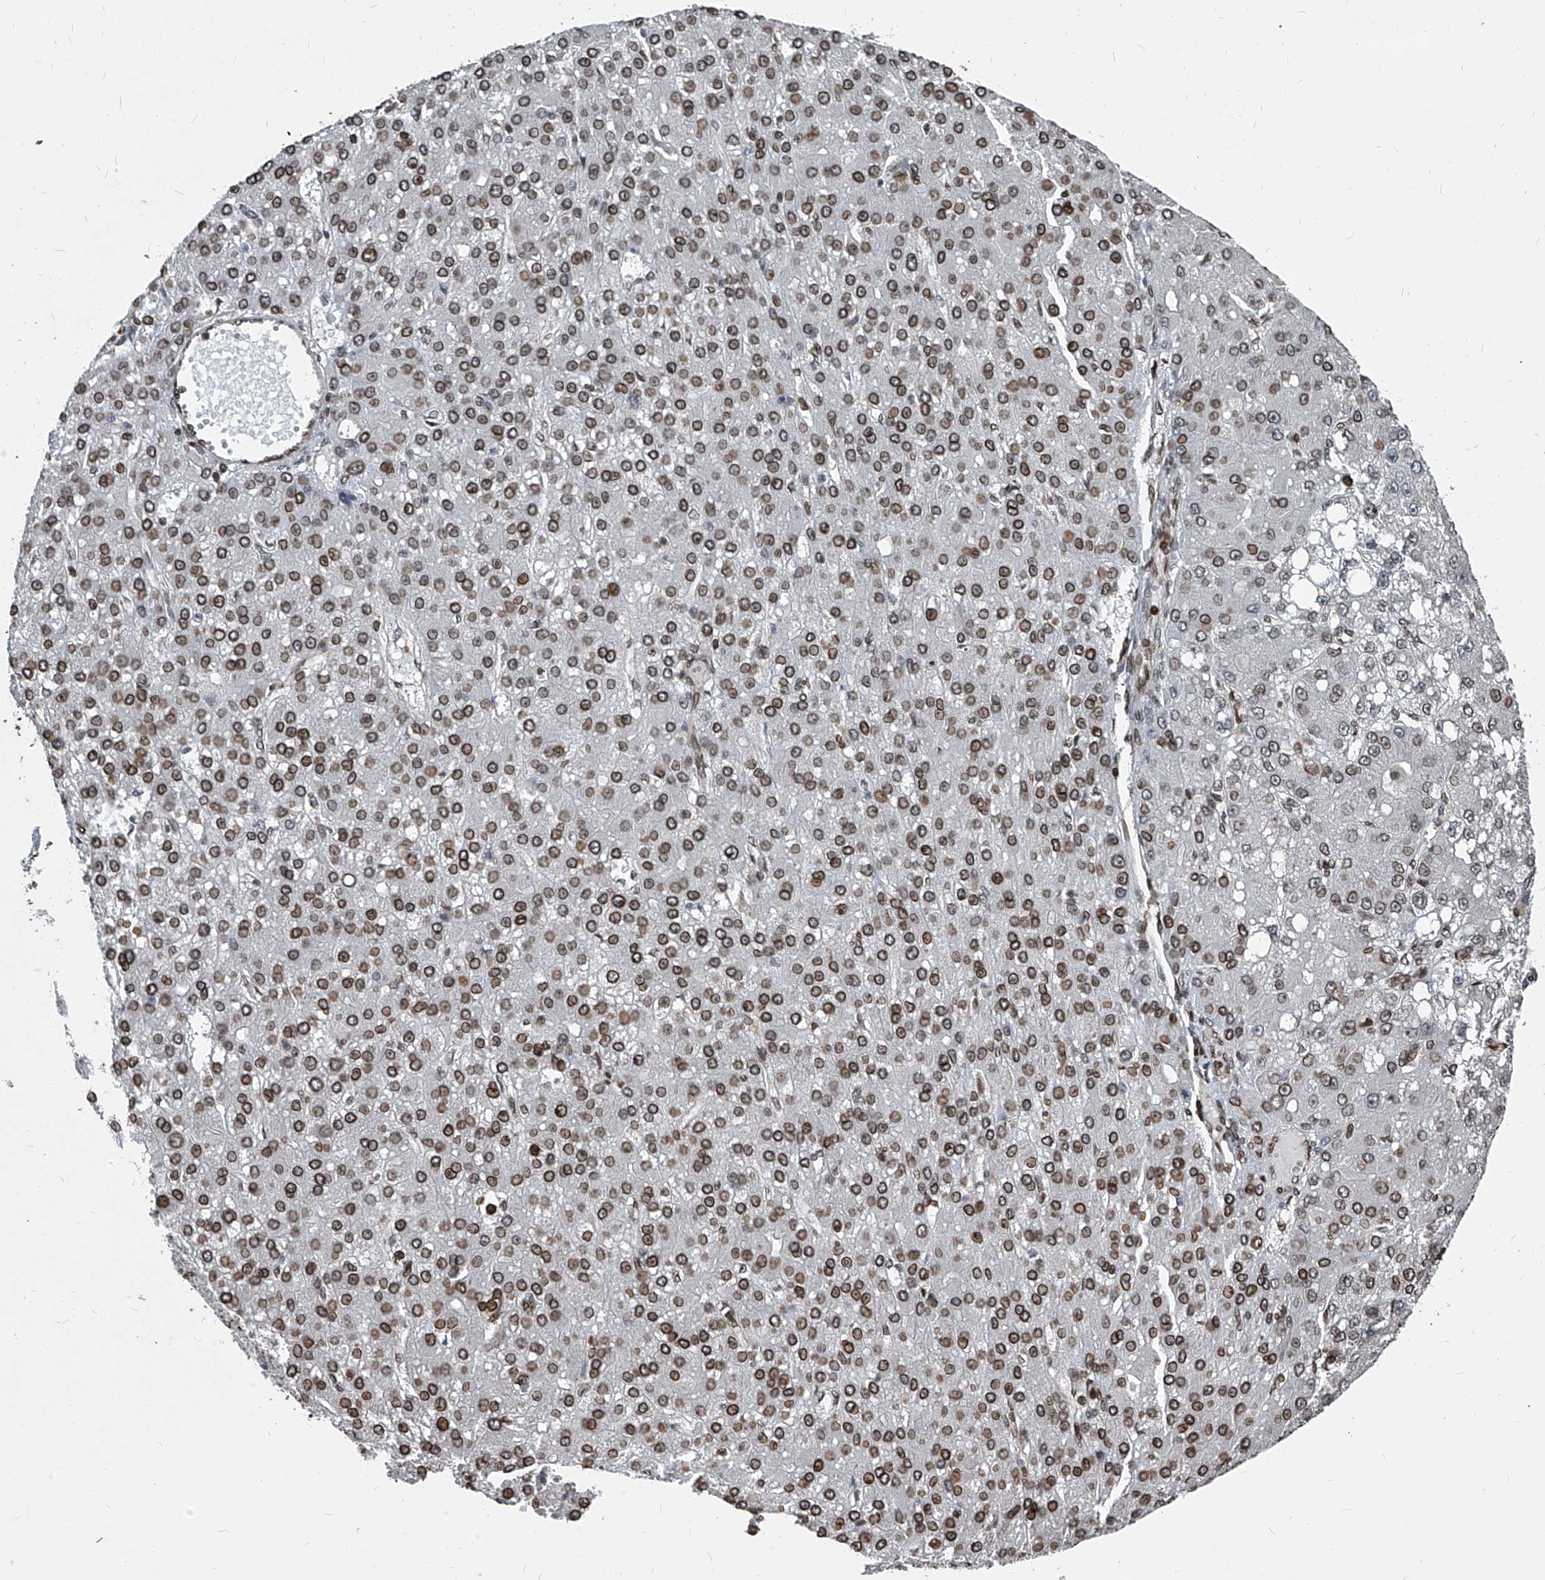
{"staining": {"intensity": "moderate", "quantity": ">75%", "location": "cytoplasmic/membranous,nuclear"}, "tissue": "liver cancer", "cell_type": "Tumor cells", "image_type": "cancer", "snomed": [{"axis": "morphology", "description": "Carcinoma, Hepatocellular, NOS"}, {"axis": "topography", "description": "Liver"}], "caption": "About >75% of tumor cells in liver cancer demonstrate moderate cytoplasmic/membranous and nuclear protein staining as visualized by brown immunohistochemical staining.", "gene": "PHF20", "patient": {"sex": "male", "age": 67}}